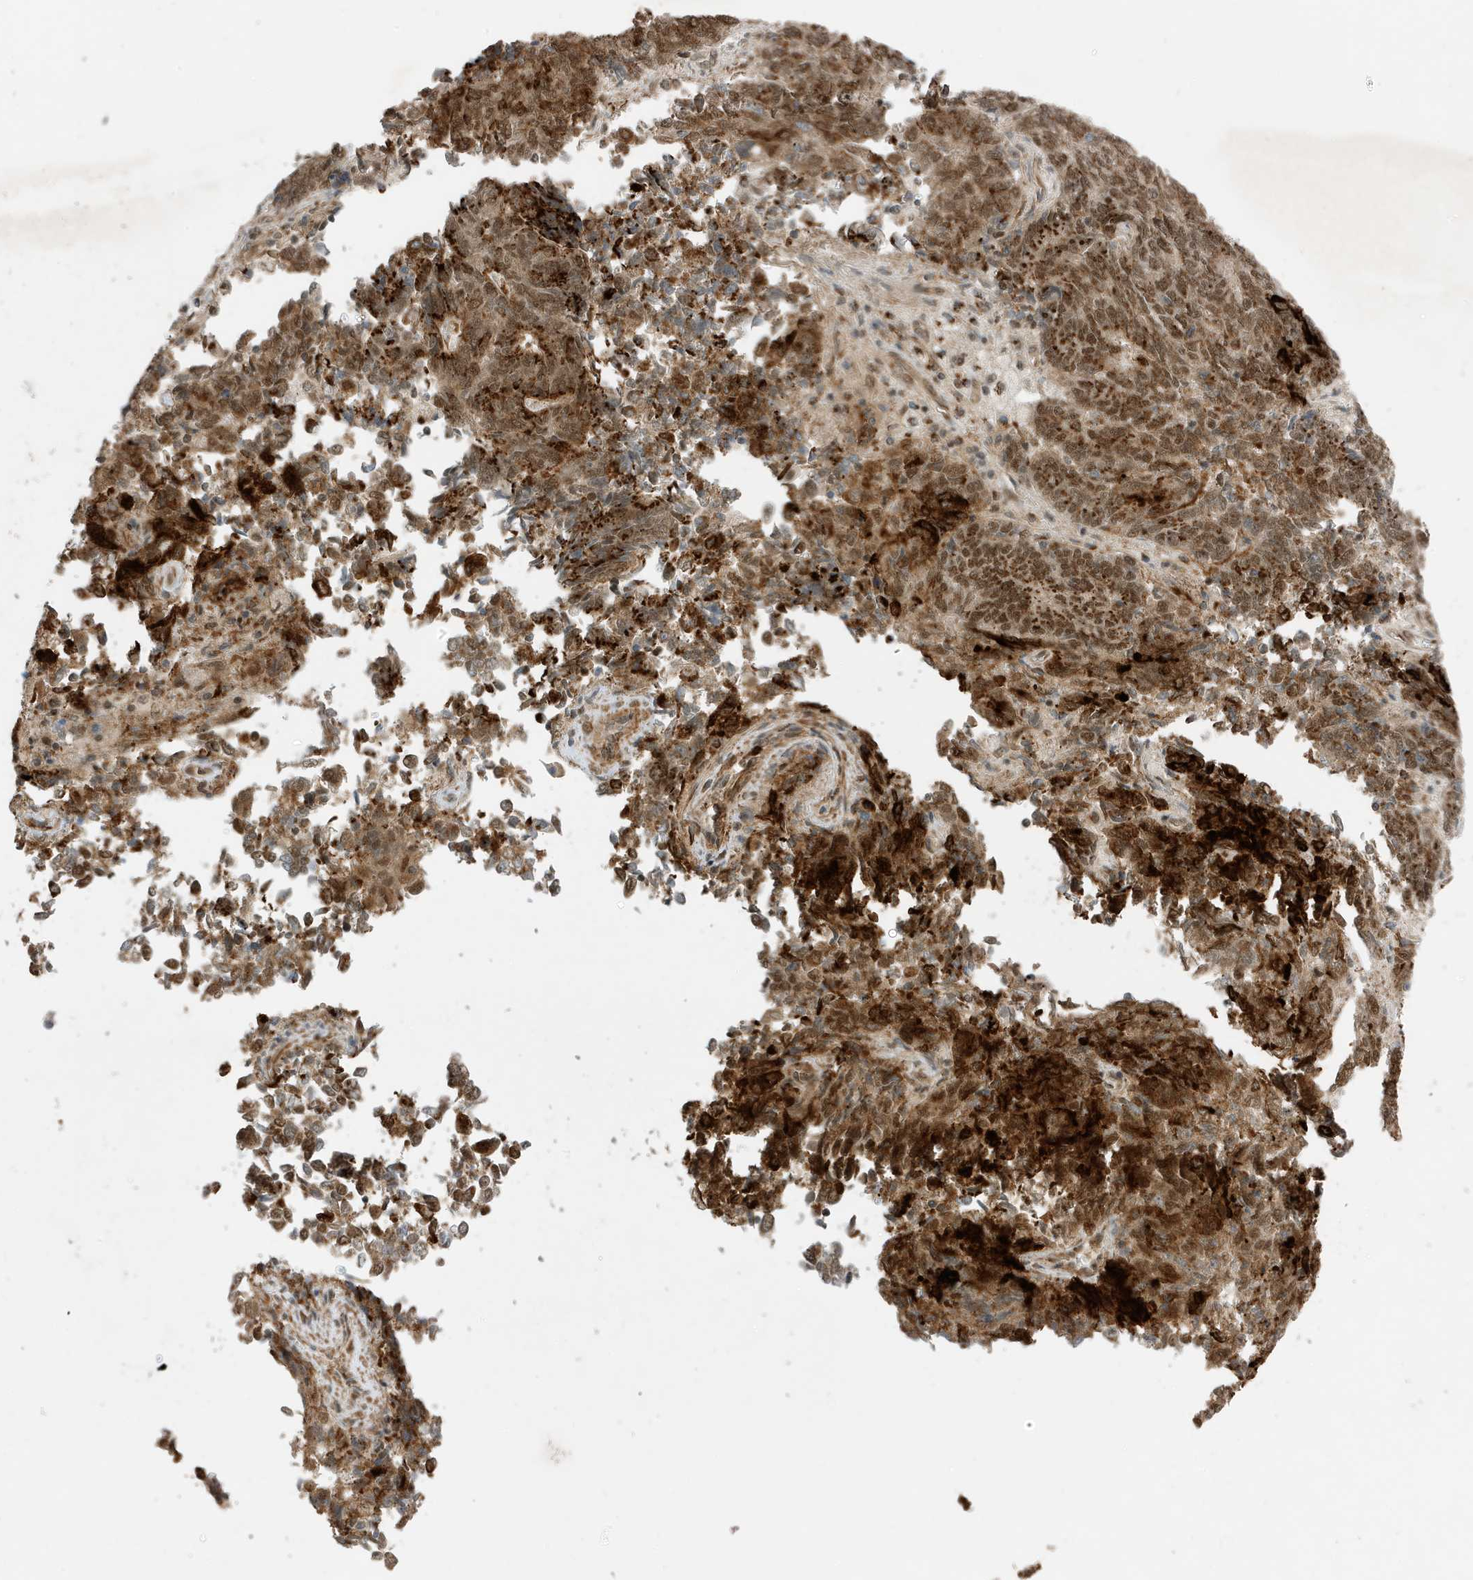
{"staining": {"intensity": "strong", "quantity": "25%-75%", "location": "cytoplasmic/membranous,nuclear"}, "tissue": "endometrial cancer", "cell_type": "Tumor cells", "image_type": "cancer", "snomed": [{"axis": "morphology", "description": "Adenocarcinoma, NOS"}, {"axis": "topography", "description": "Endometrium"}], "caption": "Human adenocarcinoma (endometrial) stained with a protein marker shows strong staining in tumor cells.", "gene": "MAST3", "patient": {"sex": "female", "age": 80}}